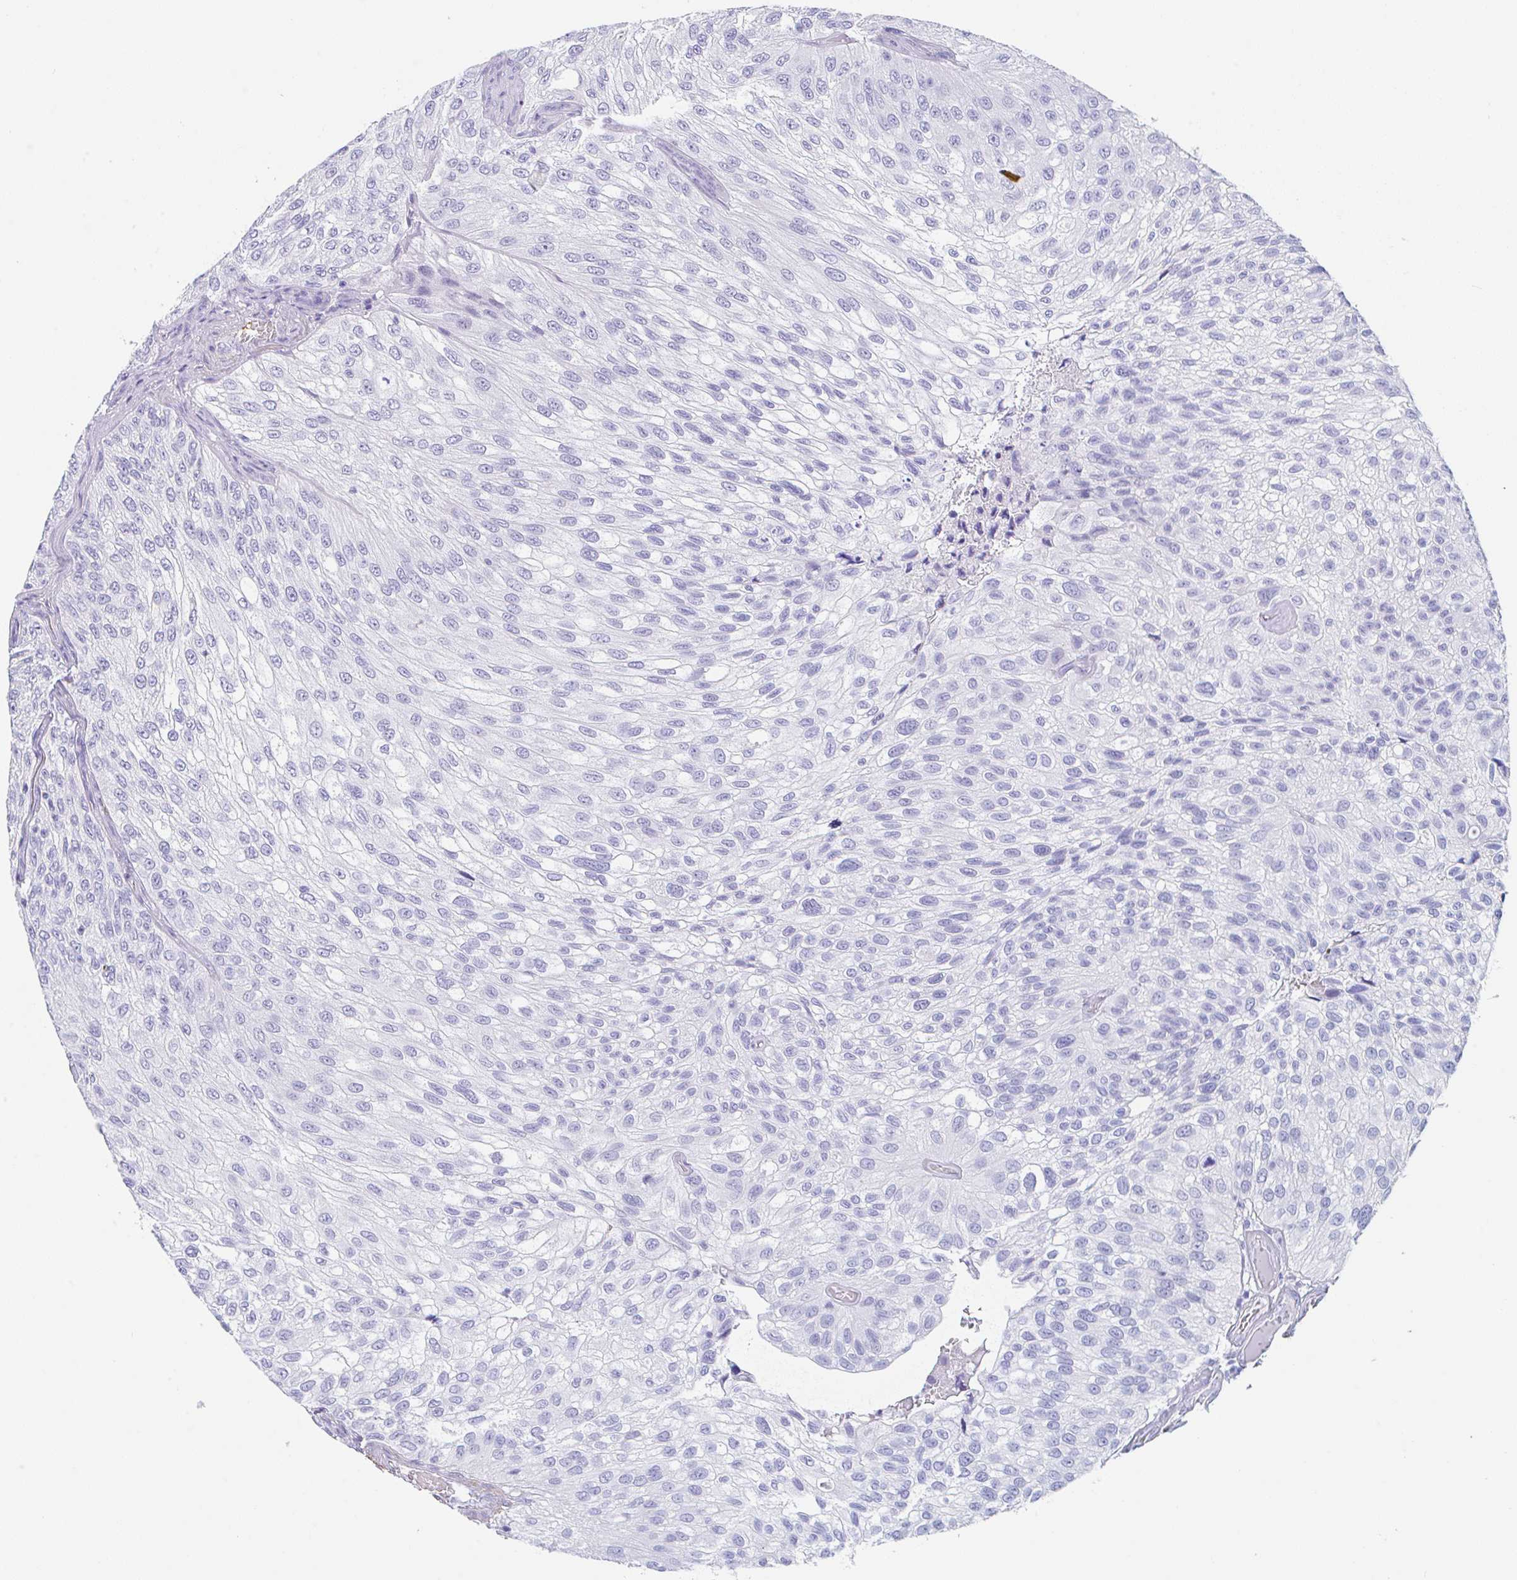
{"staining": {"intensity": "negative", "quantity": "none", "location": "none"}, "tissue": "urothelial cancer", "cell_type": "Tumor cells", "image_type": "cancer", "snomed": [{"axis": "morphology", "description": "Urothelial carcinoma, NOS"}, {"axis": "topography", "description": "Urinary bladder"}], "caption": "High power microscopy micrograph of an IHC photomicrograph of transitional cell carcinoma, revealing no significant expression in tumor cells. The staining was performed using DAB (3,3'-diaminobenzidine) to visualize the protein expression in brown, while the nuclei were stained in blue with hematoxylin (Magnification: 20x).", "gene": "TAS2R41", "patient": {"sex": "male", "age": 87}}